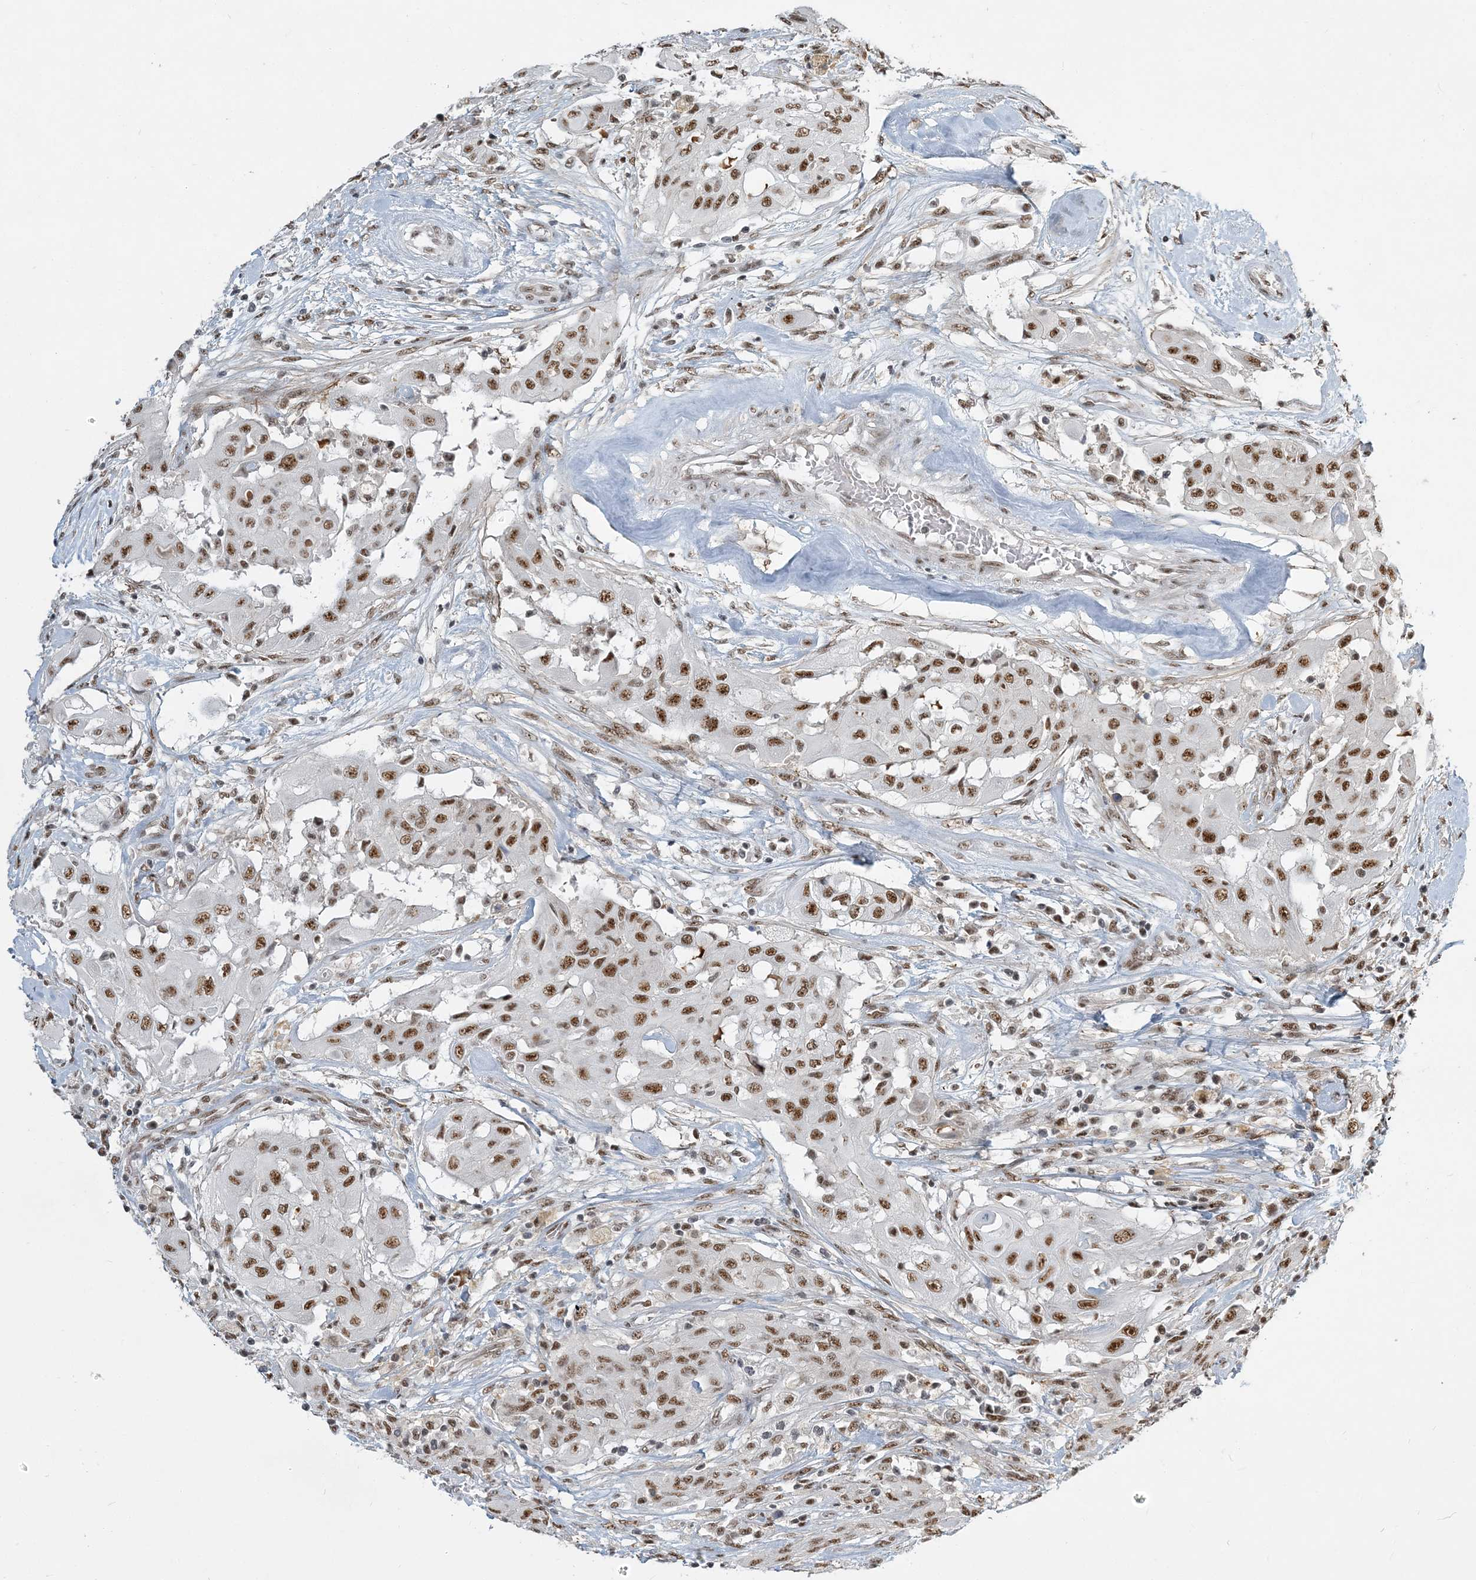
{"staining": {"intensity": "moderate", "quantity": ">75%", "location": "nuclear"}, "tissue": "thyroid cancer", "cell_type": "Tumor cells", "image_type": "cancer", "snomed": [{"axis": "morphology", "description": "Papillary adenocarcinoma, NOS"}, {"axis": "topography", "description": "Thyroid gland"}], "caption": "Brown immunohistochemical staining in thyroid cancer (papillary adenocarcinoma) exhibits moderate nuclear expression in approximately >75% of tumor cells.", "gene": "PLRG1", "patient": {"sex": "female", "age": 59}}